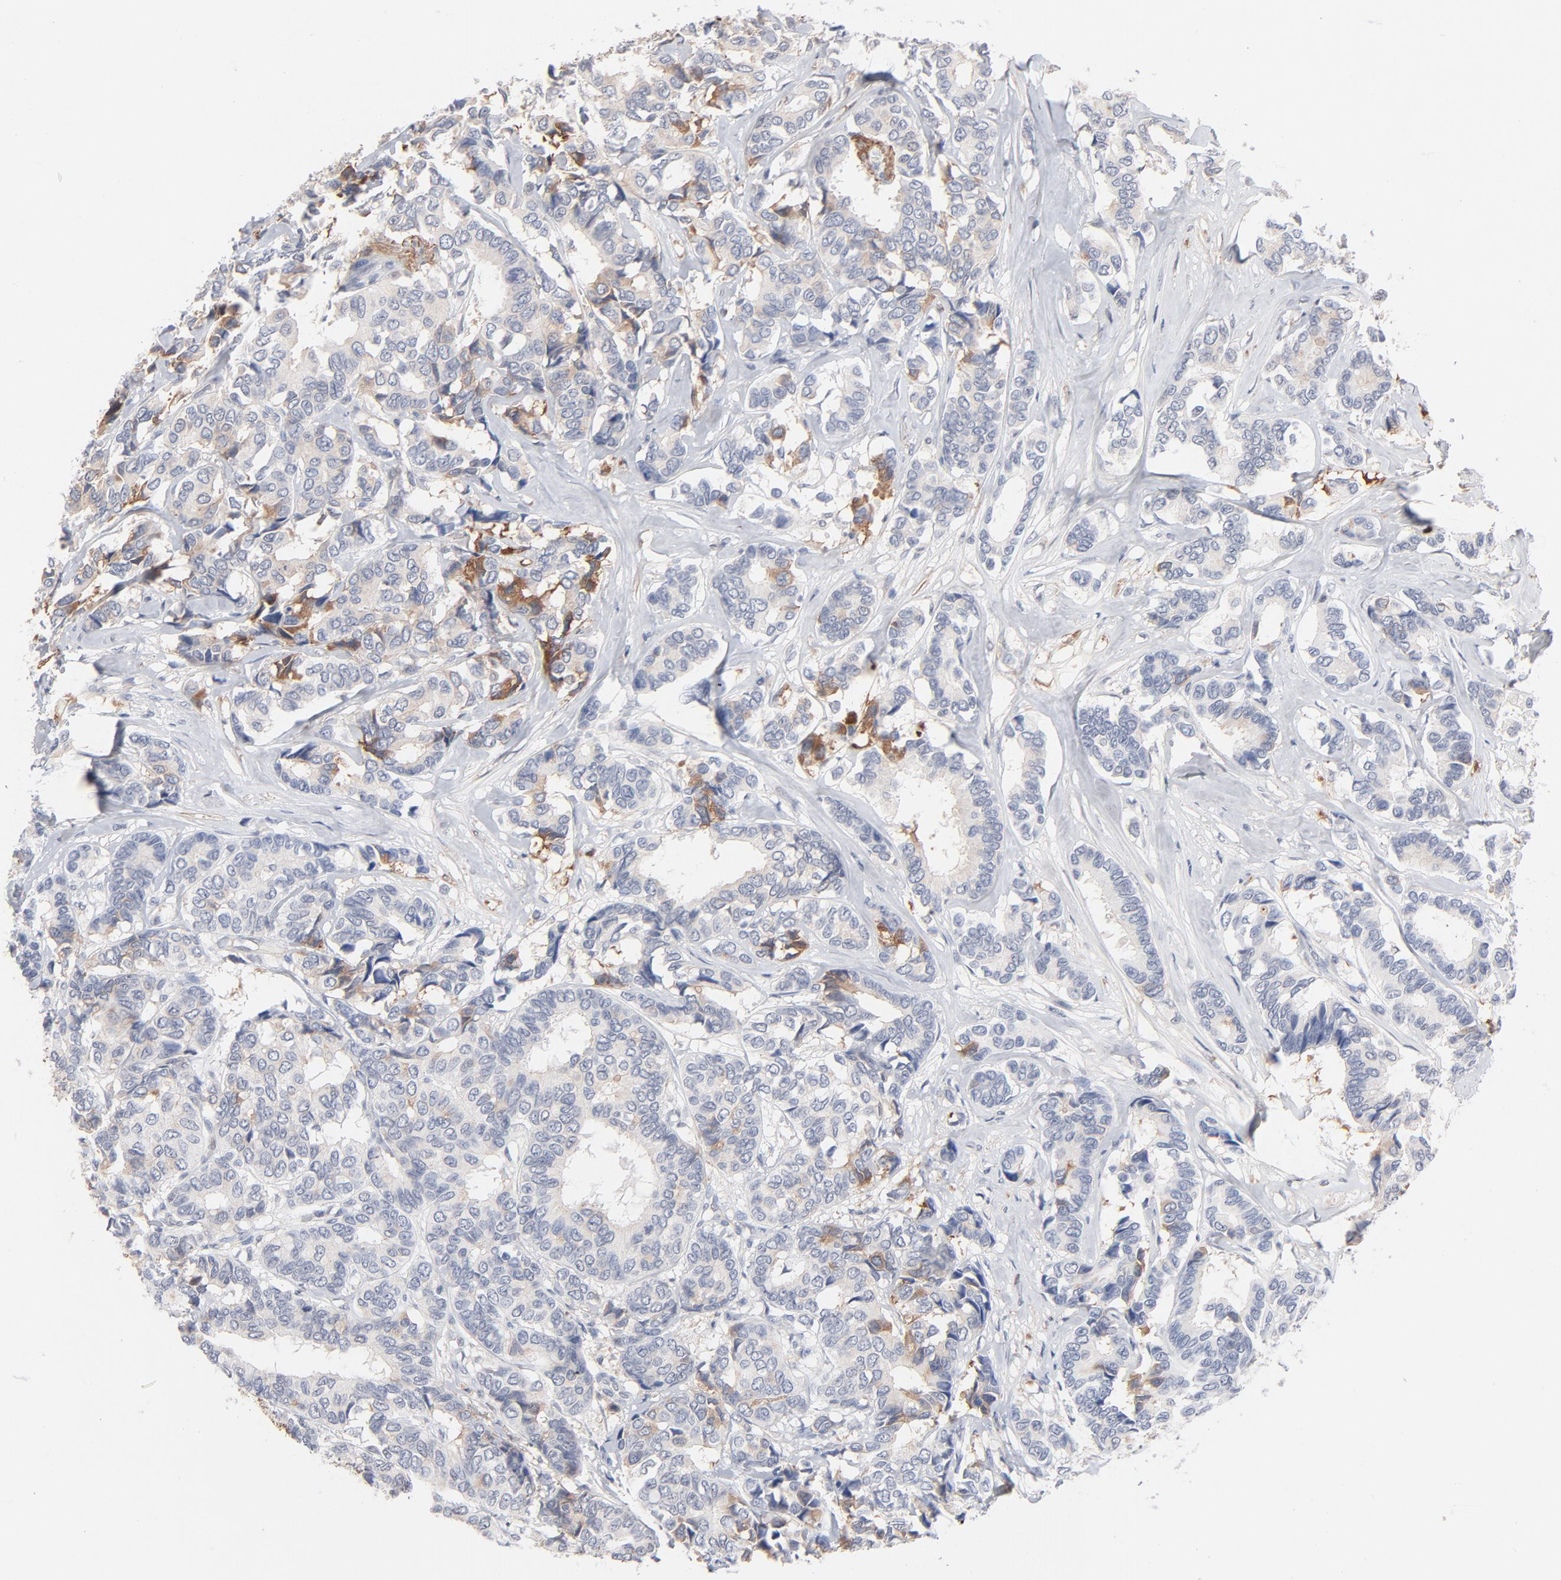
{"staining": {"intensity": "moderate", "quantity": "<25%", "location": "cytoplasmic/membranous"}, "tissue": "breast cancer", "cell_type": "Tumor cells", "image_type": "cancer", "snomed": [{"axis": "morphology", "description": "Duct carcinoma"}, {"axis": "topography", "description": "Breast"}], "caption": "Breast cancer tissue shows moderate cytoplasmic/membranous staining in approximately <25% of tumor cells, visualized by immunohistochemistry. (Brightfield microscopy of DAB IHC at high magnification).", "gene": "SERPINA4", "patient": {"sex": "female", "age": 87}}